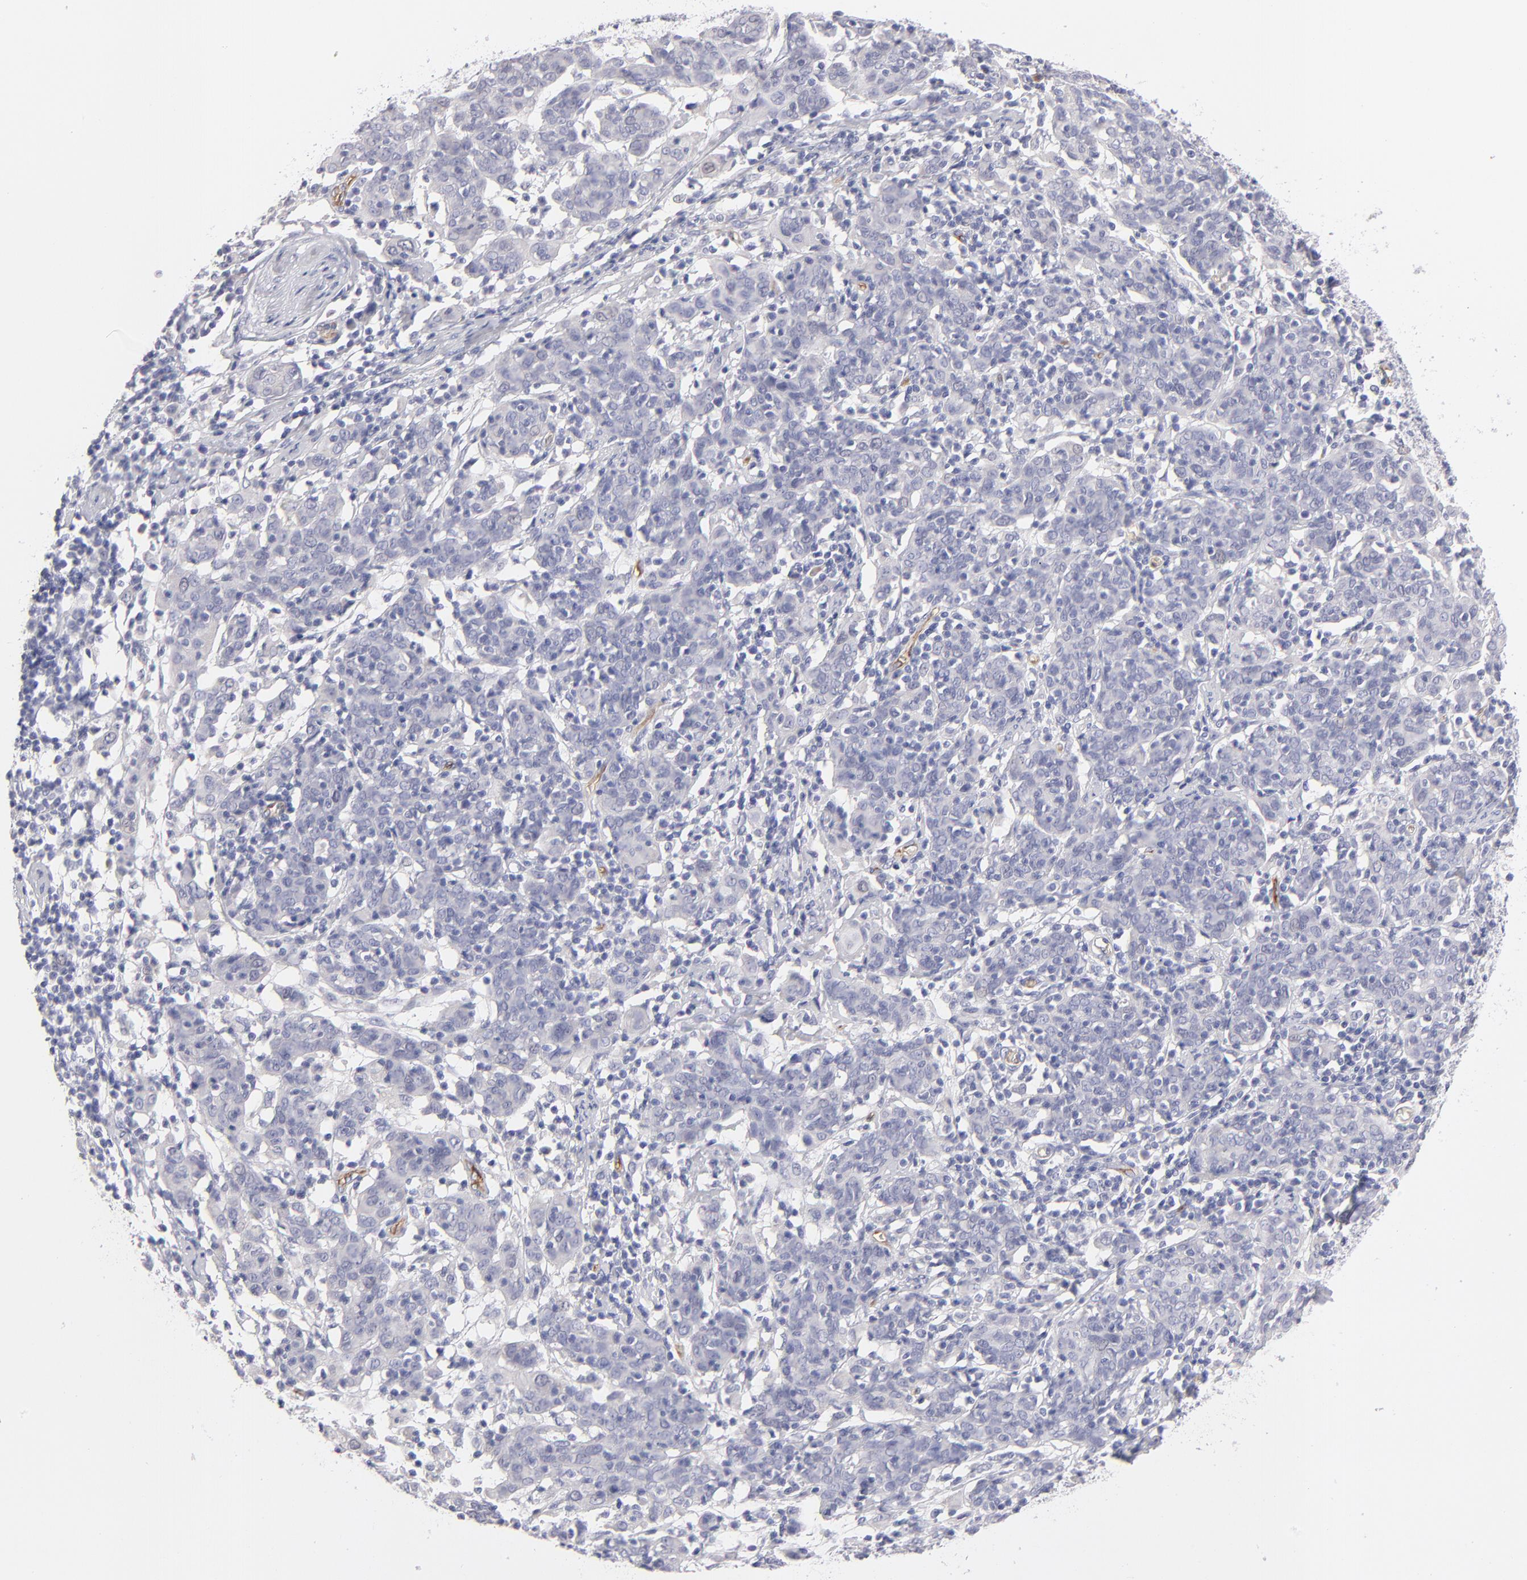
{"staining": {"intensity": "negative", "quantity": "none", "location": "none"}, "tissue": "cervical cancer", "cell_type": "Tumor cells", "image_type": "cancer", "snomed": [{"axis": "morphology", "description": "Normal tissue, NOS"}, {"axis": "morphology", "description": "Squamous cell carcinoma, NOS"}, {"axis": "topography", "description": "Cervix"}], "caption": "Tumor cells show no significant positivity in cervical cancer.", "gene": "PLVAP", "patient": {"sex": "female", "age": 67}}